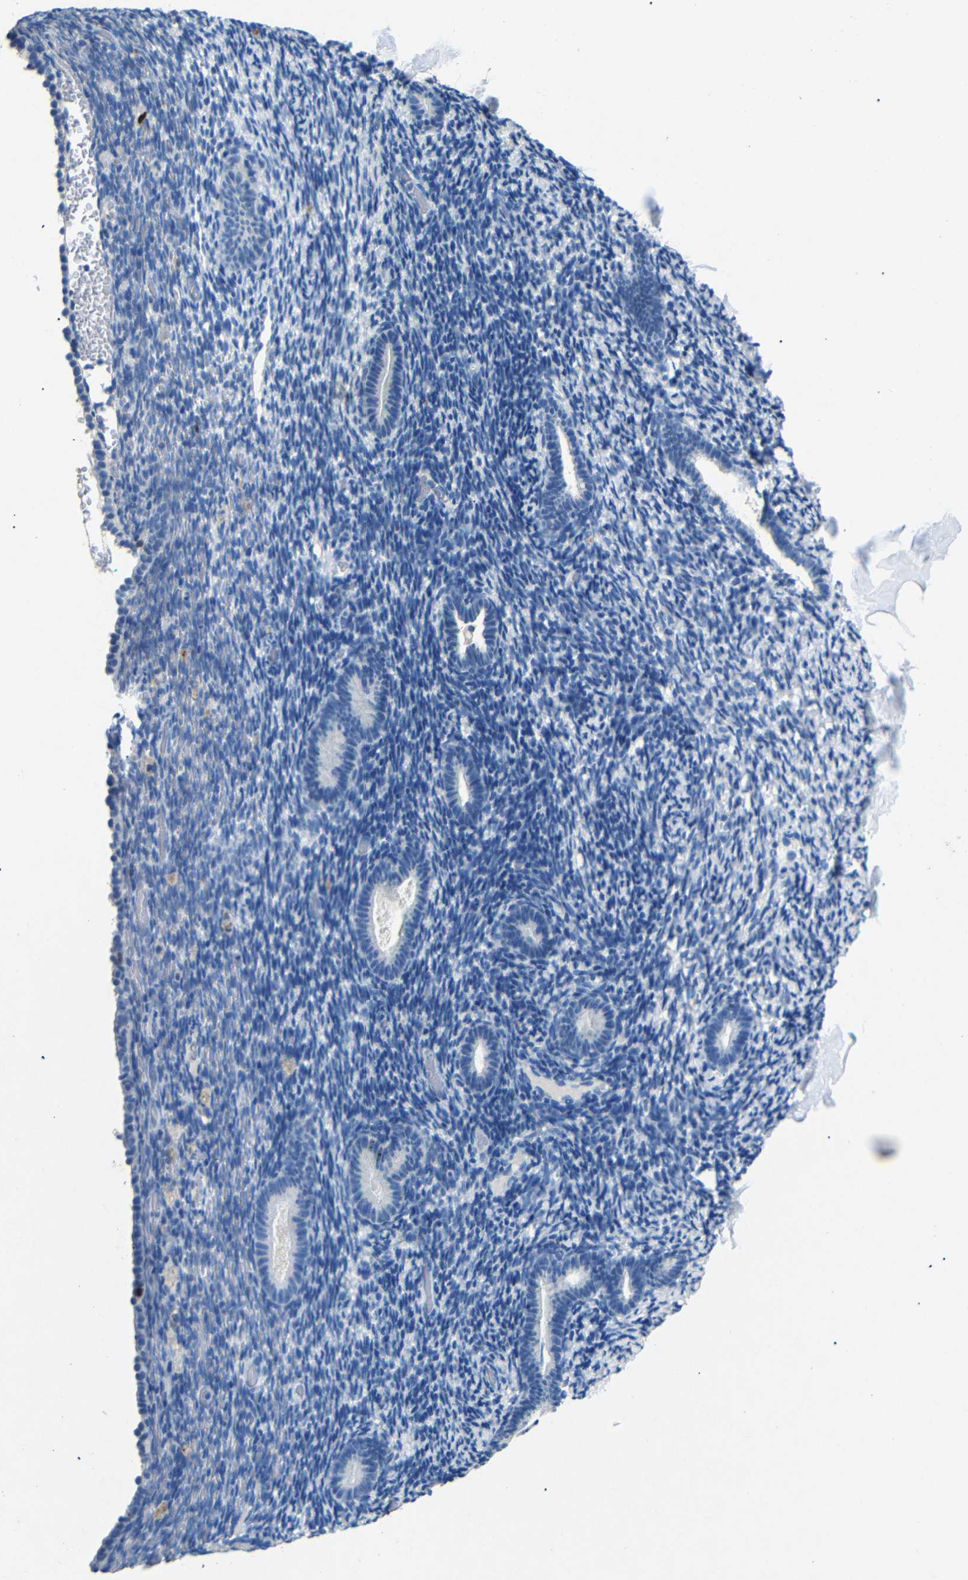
{"staining": {"intensity": "strong", "quantity": "<25%", "location": "nuclear"}, "tissue": "endometrium", "cell_type": "Cells in endometrial stroma", "image_type": "normal", "snomed": [{"axis": "morphology", "description": "Normal tissue, NOS"}, {"axis": "topography", "description": "Endometrium"}], "caption": "Immunohistochemistry of benign endometrium exhibits medium levels of strong nuclear positivity in approximately <25% of cells in endometrial stroma. The staining was performed using DAB (3,3'-diaminobenzidine) to visualize the protein expression in brown, while the nuclei were stained in blue with hematoxylin (Magnification: 20x).", "gene": "INCENP", "patient": {"sex": "female", "age": 51}}